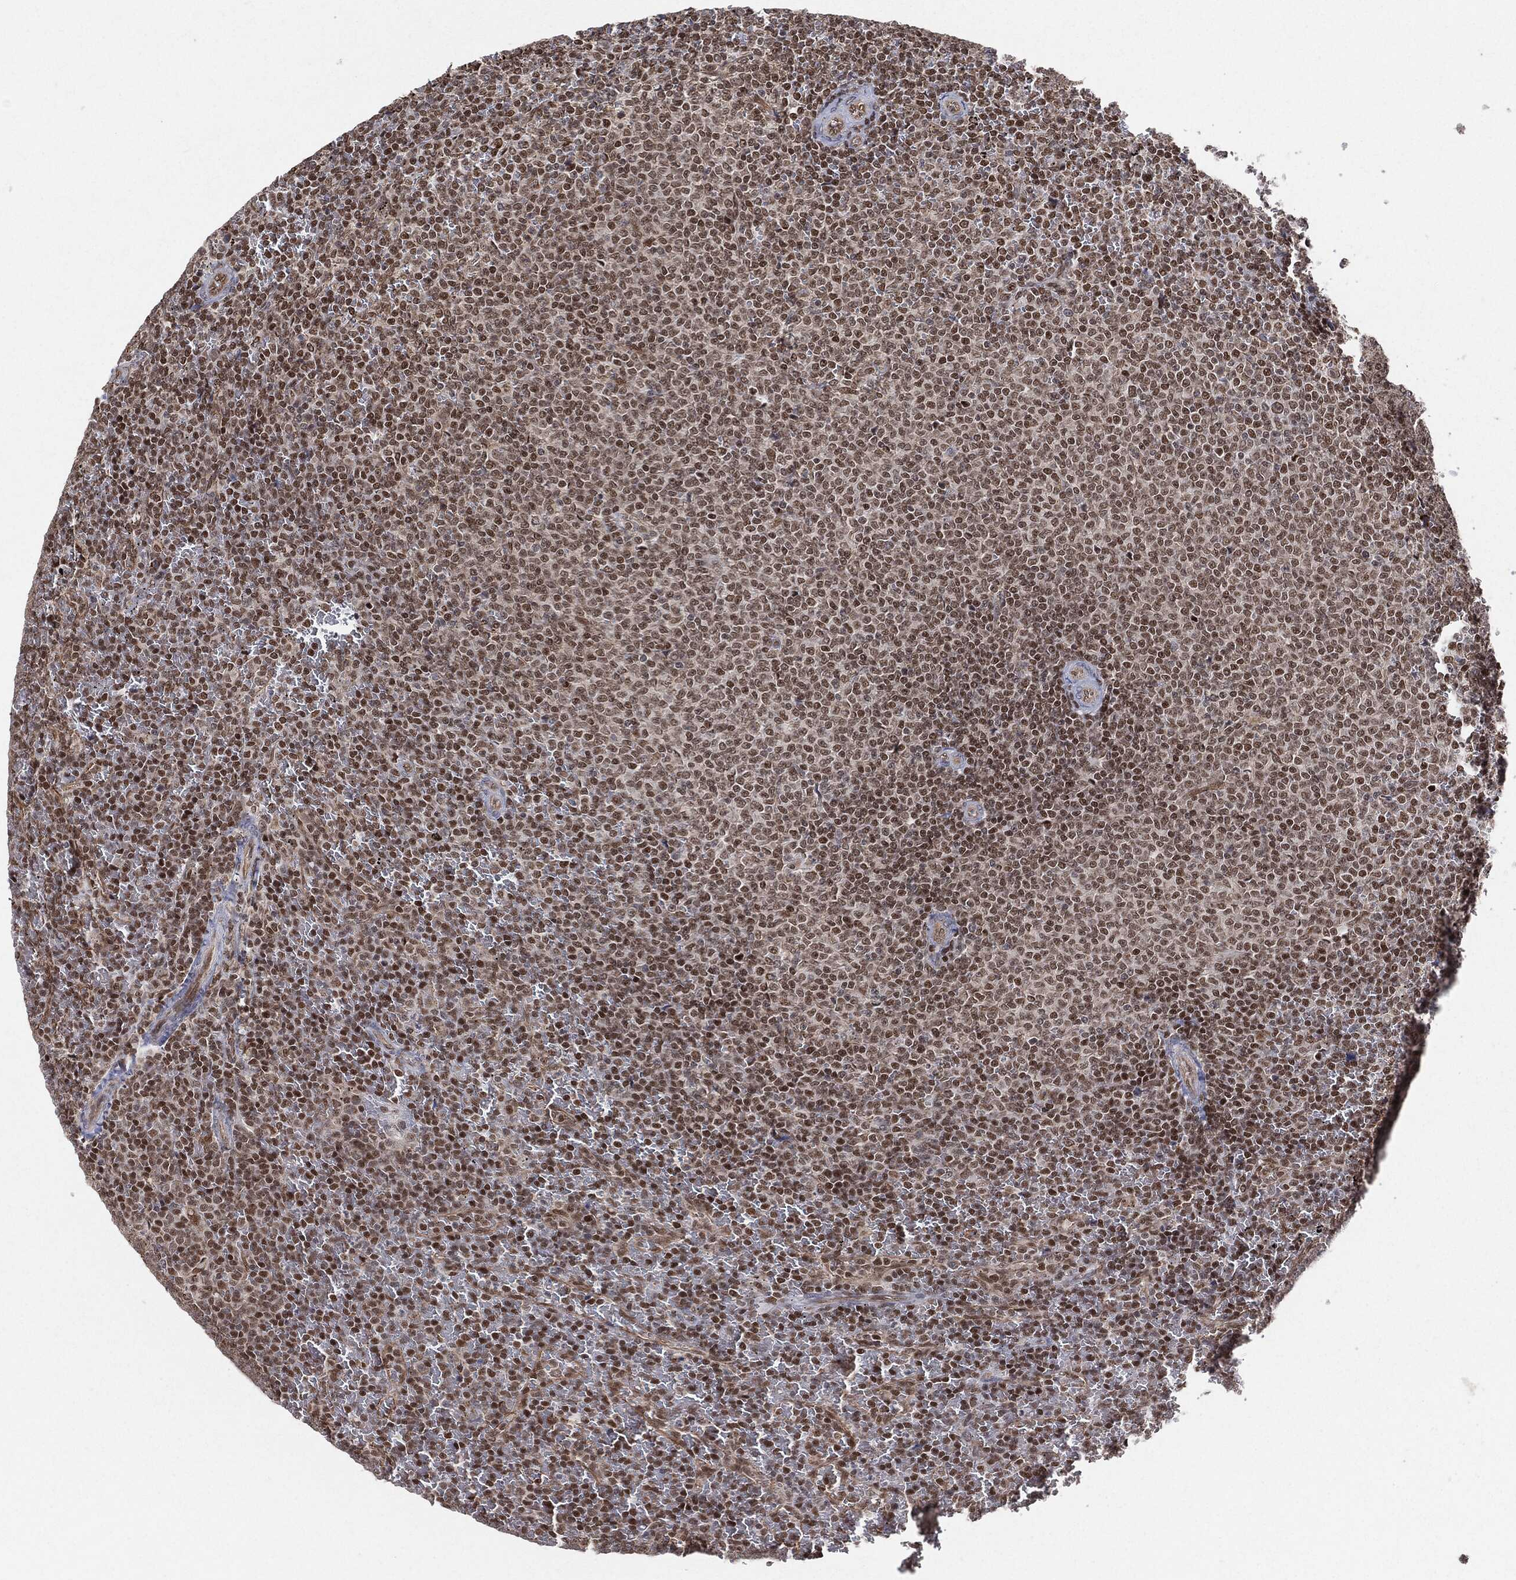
{"staining": {"intensity": "strong", "quantity": "25%-75%", "location": "nuclear"}, "tissue": "lymphoma", "cell_type": "Tumor cells", "image_type": "cancer", "snomed": [{"axis": "morphology", "description": "Malignant lymphoma, non-Hodgkin's type, Low grade"}, {"axis": "topography", "description": "Spleen"}], "caption": "A high amount of strong nuclear expression is present in approximately 25%-75% of tumor cells in malignant lymphoma, non-Hodgkin's type (low-grade) tissue.", "gene": "TP53RK", "patient": {"sex": "female", "age": 77}}